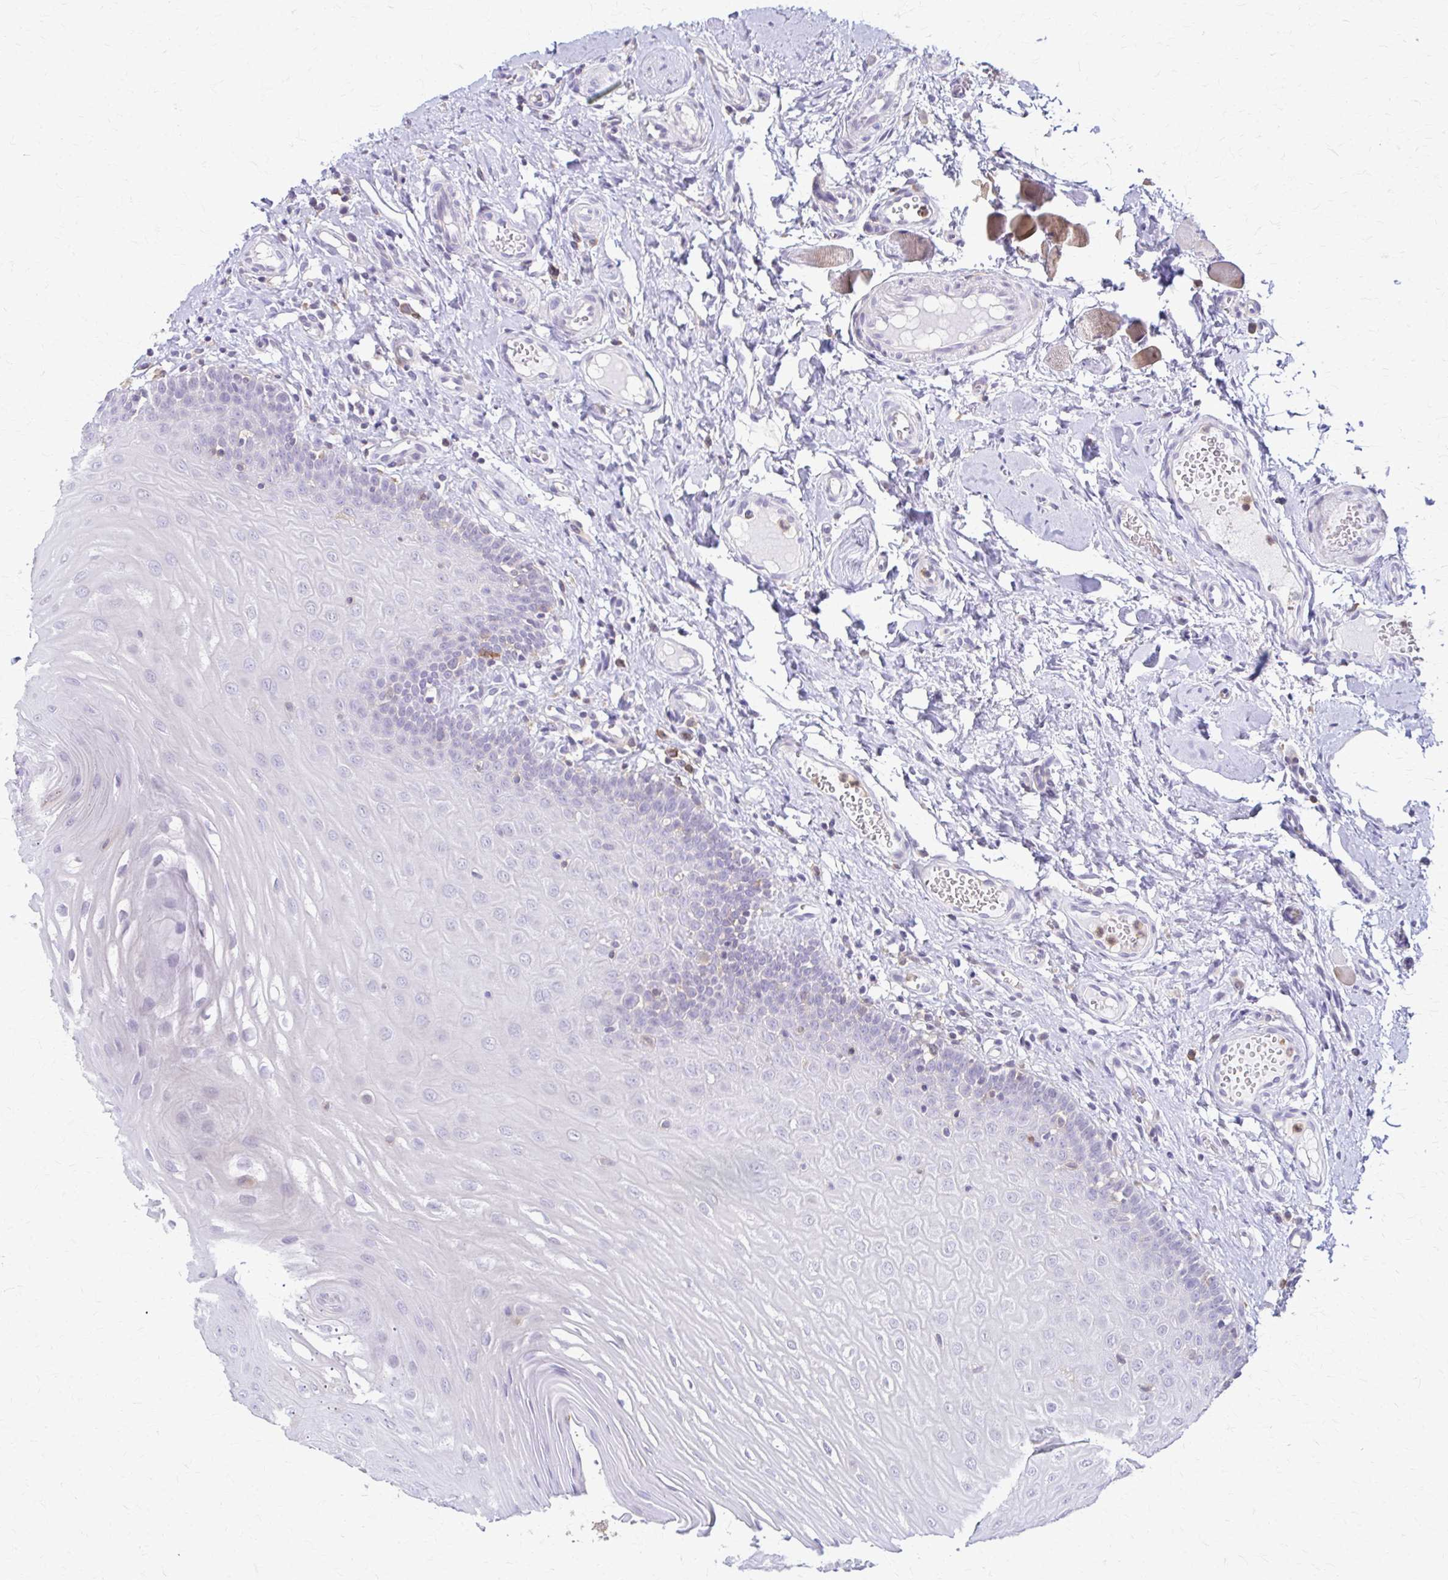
{"staining": {"intensity": "negative", "quantity": "none", "location": "none"}, "tissue": "oral mucosa", "cell_type": "Squamous epithelial cells", "image_type": "normal", "snomed": [{"axis": "morphology", "description": "Normal tissue, NOS"}, {"axis": "topography", "description": "Oral tissue"}, {"axis": "topography", "description": "Tounge, NOS"}], "caption": "Squamous epithelial cells show no significant protein staining in normal oral mucosa. Nuclei are stained in blue.", "gene": "PIK3AP1", "patient": {"sex": "female", "age": 58}}